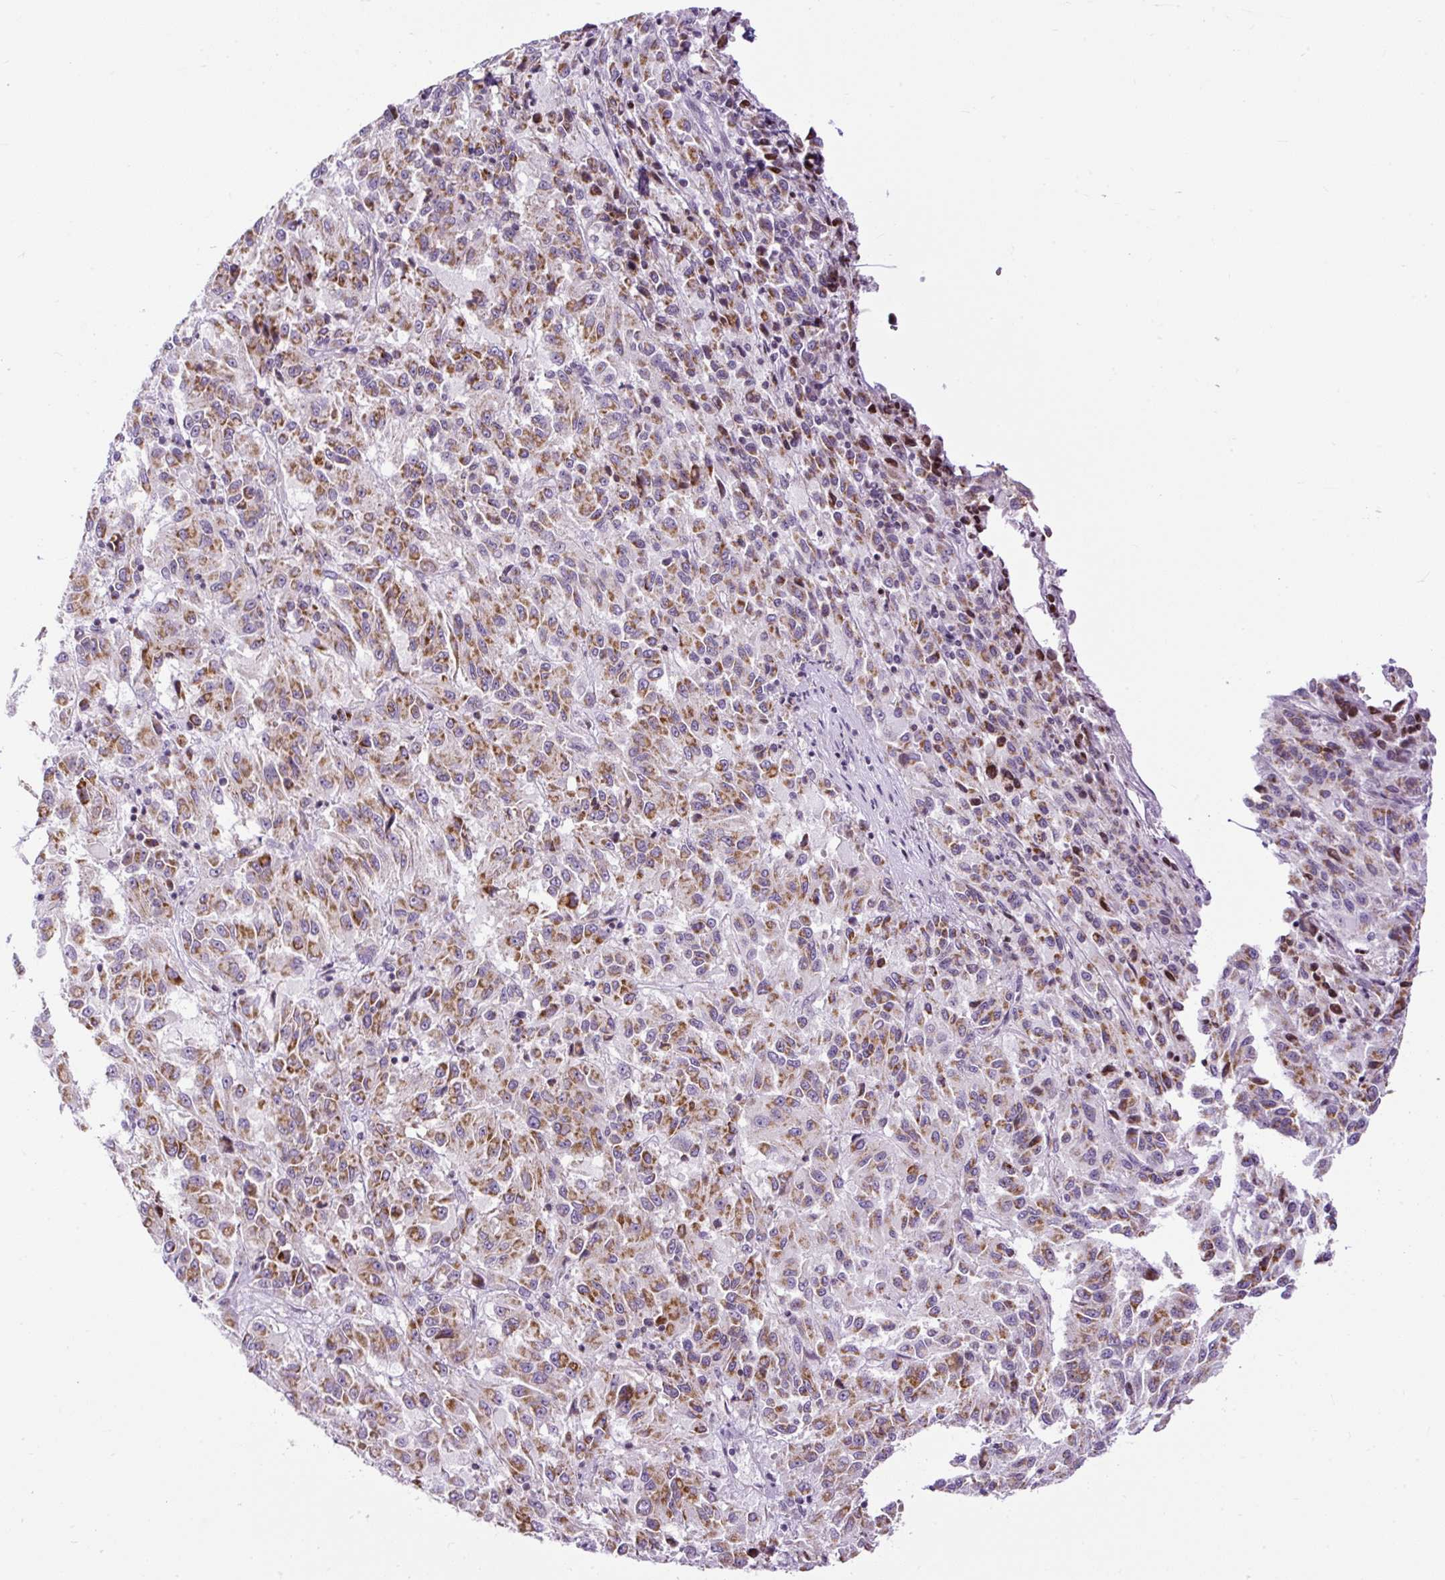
{"staining": {"intensity": "moderate", "quantity": ">75%", "location": "cytoplasmic/membranous"}, "tissue": "melanoma", "cell_type": "Tumor cells", "image_type": "cancer", "snomed": [{"axis": "morphology", "description": "Malignant melanoma, Metastatic site"}, {"axis": "topography", "description": "Lung"}], "caption": "Malignant melanoma (metastatic site) stained with a protein marker shows moderate staining in tumor cells.", "gene": "FMC1", "patient": {"sex": "male", "age": 64}}